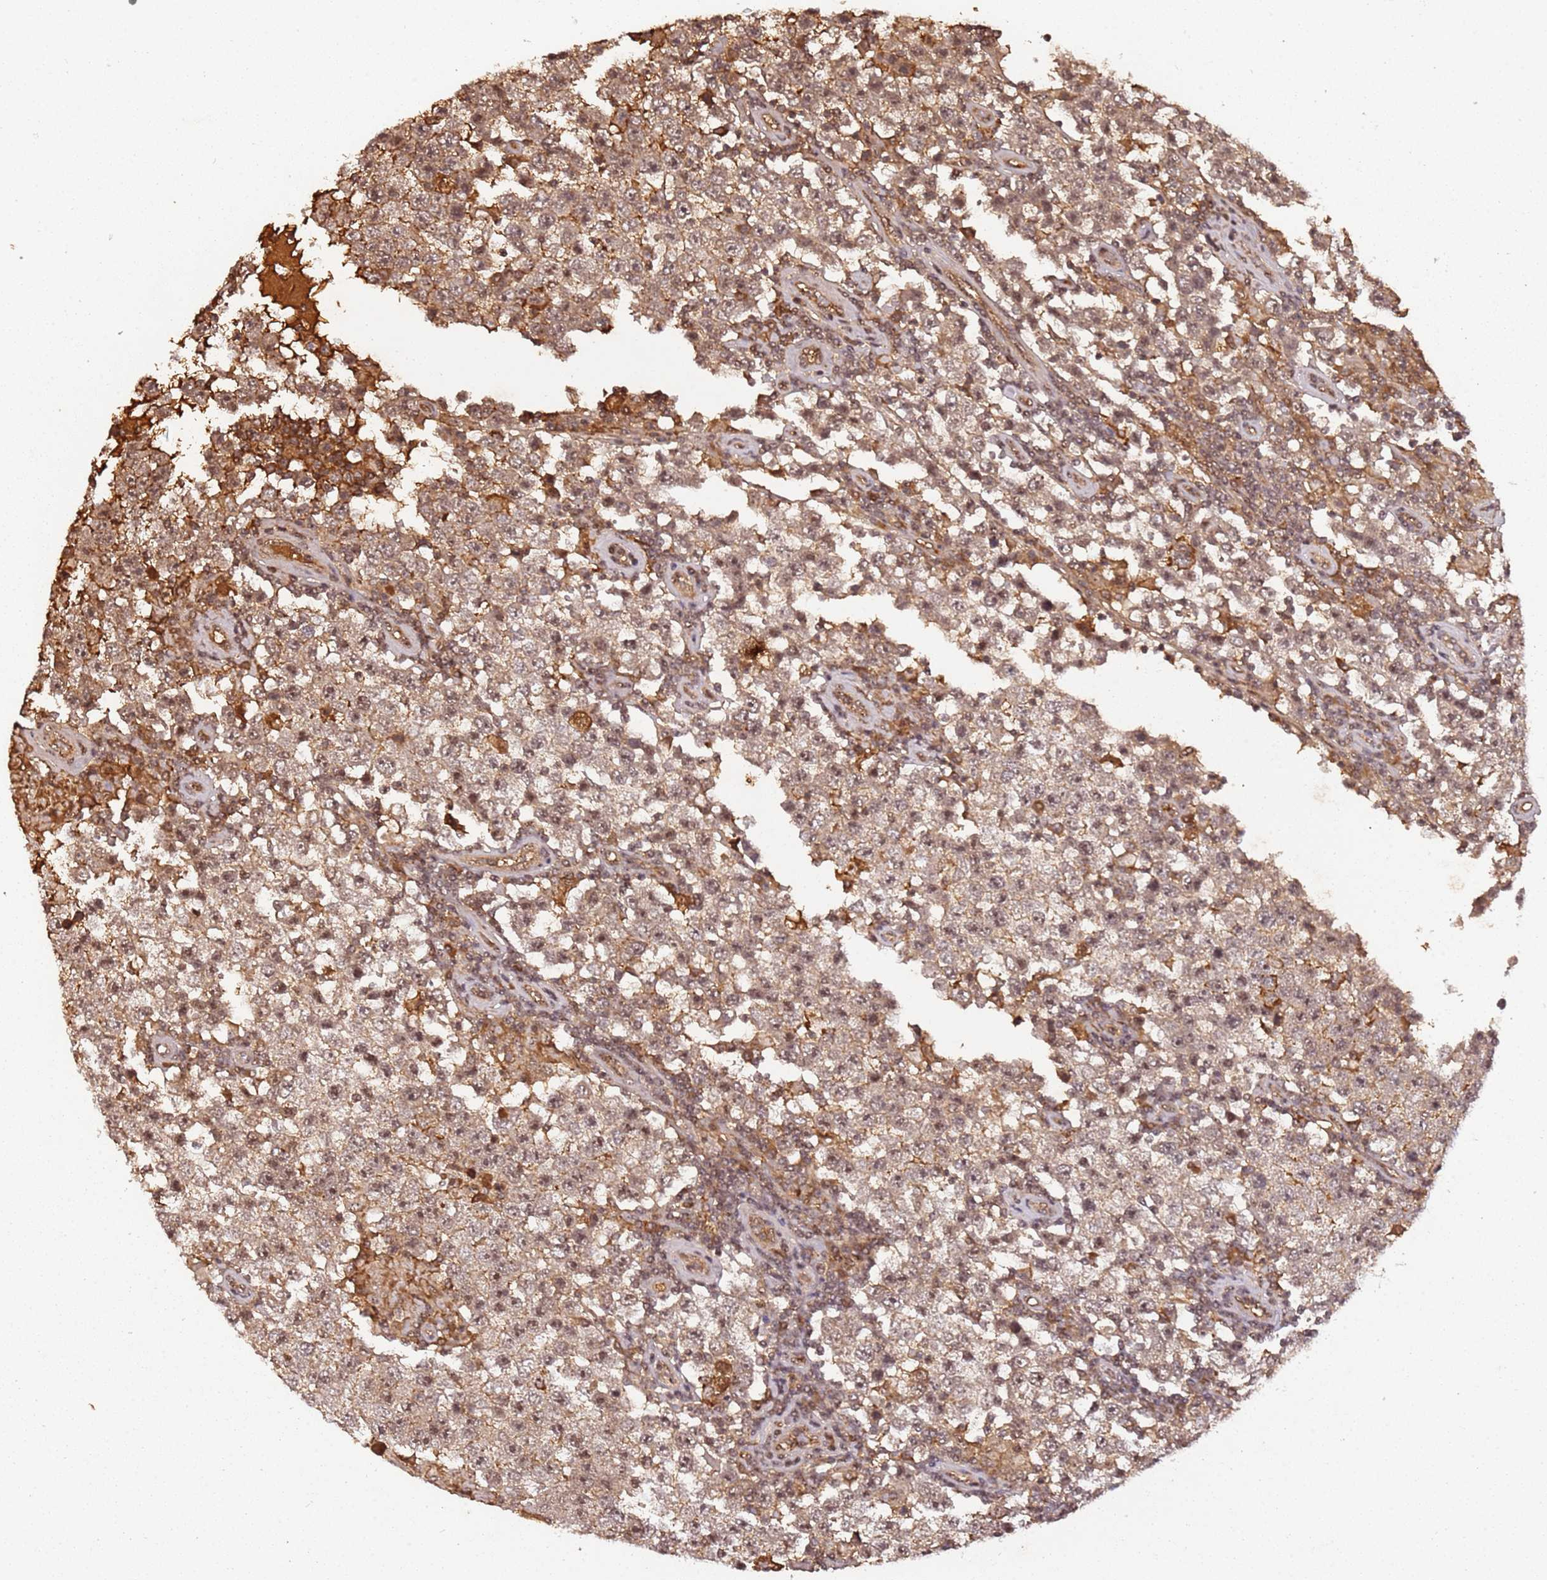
{"staining": {"intensity": "moderate", "quantity": "25%-75%", "location": "nuclear"}, "tissue": "testis cancer", "cell_type": "Tumor cells", "image_type": "cancer", "snomed": [{"axis": "morphology", "description": "Normal tissue, NOS"}, {"axis": "morphology", "description": "Urothelial carcinoma, High grade"}, {"axis": "morphology", "description": "Seminoma, NOS"}, {"axis": "morphology", "description": "Carcinoma, Embryonal, NOS"}, {"axis": "topography", "description": "Urinary bladder"}, {"axis": "topography", "description": "Testis"}], "caption": "Testis seminoma tissue exhibits moderate nuclear positivity in about 25%-75% of tumor cells, visualized by immunohistochemistry.", "gene": "COL1A2", "patient": {"sex": "male", "age": 41}}